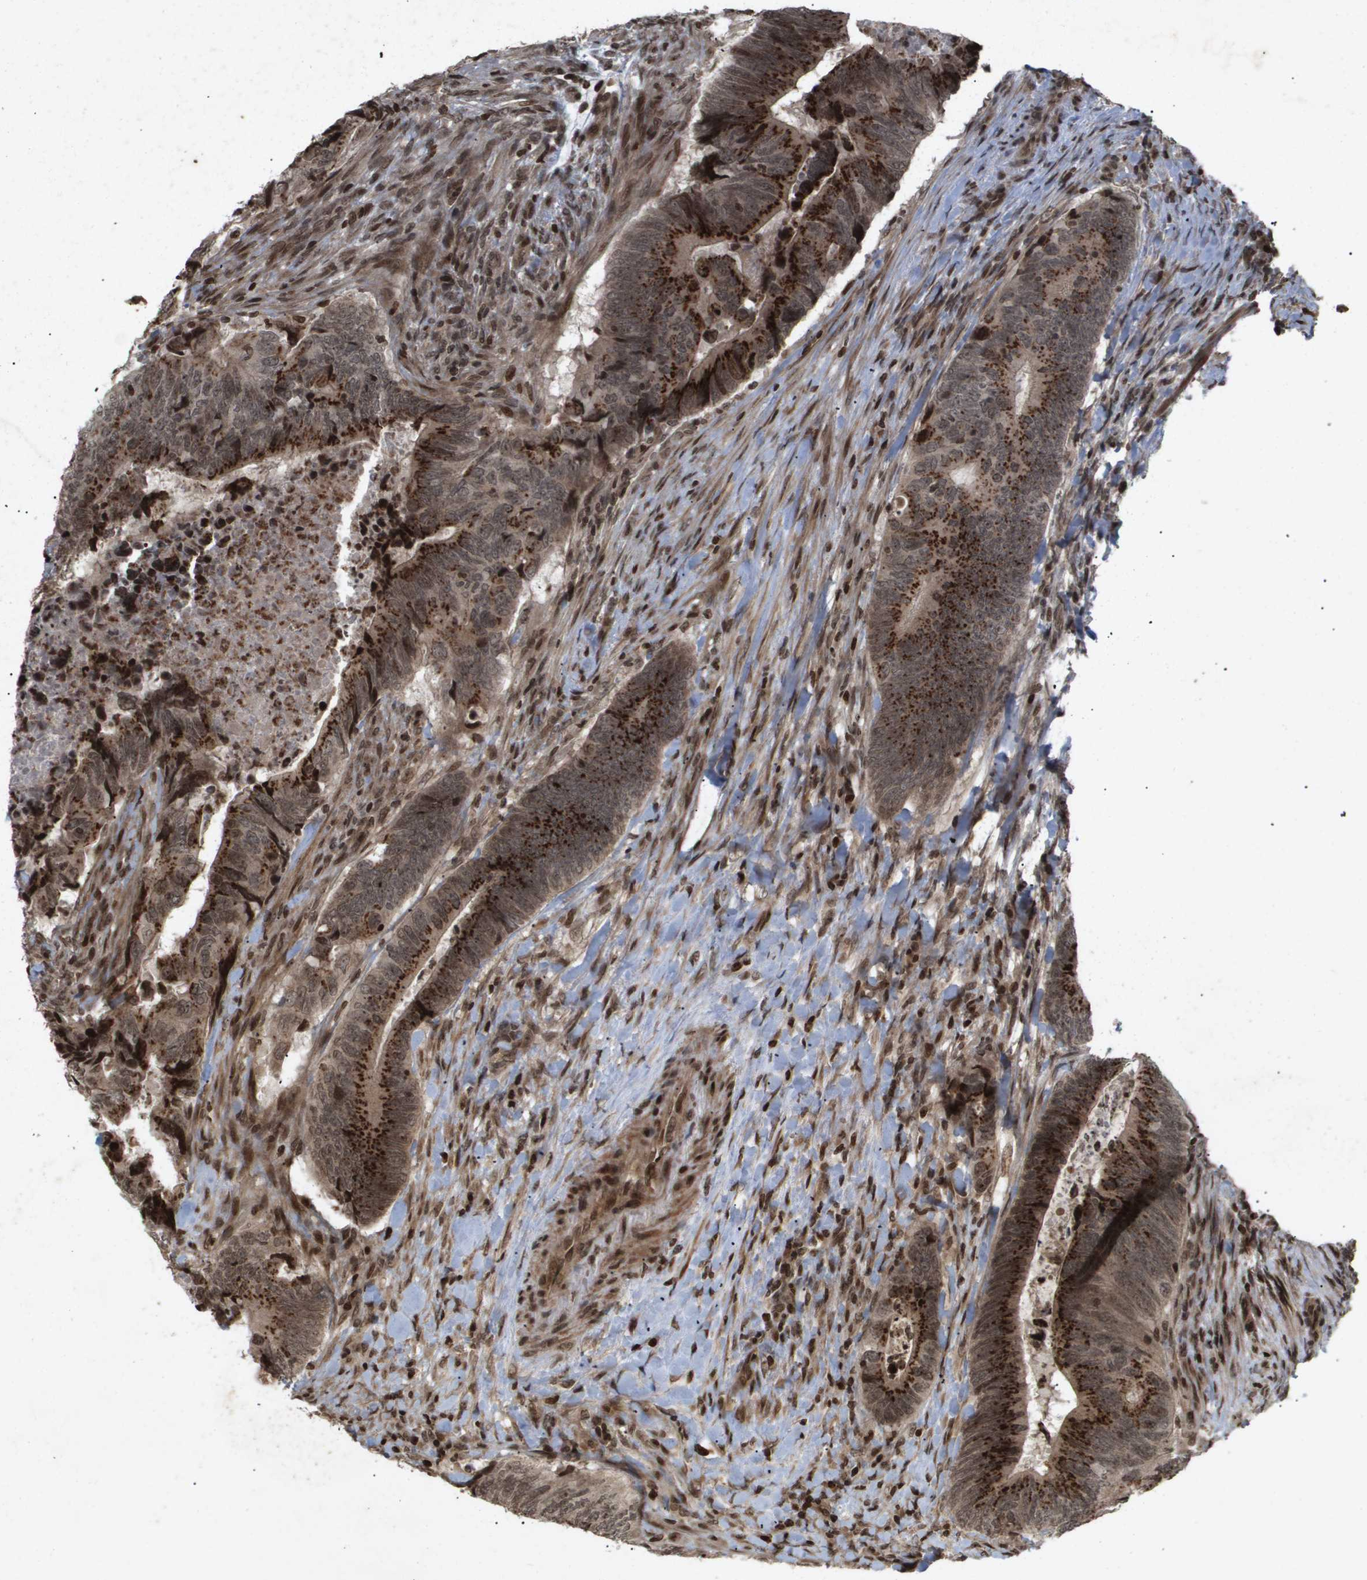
{"staining": {"intensity": "strong", "quantity": ">75%", "location": "cytoplasmic/membranous,nuclear"}, "tissue": "colorectal cancer", "cell_type": "Tumor cells", "image_type": "cancer", "snomed": [{"axis": "morphology", "description": "Normal tissue, NOS"}, {"axis": "morphology", "description": "Adenocarcinoma, NOS"}, {"axis": "topography", "description": "Colon"}], "caption": "Immunohistochemistry photomicrograph of neoplastic tissue: adenocarcinoma (colorectal) stained using immunohistochemistry (IHC) displays high levels of strong protein expression localized specifically in the cytoplasmic/membranous and nuclear of tumor cells, appearing as a cytoplasmic/membranous and nuclear brown color.", "gene": "HSPA6", "patient": {"sex": "male", "age": 56}}